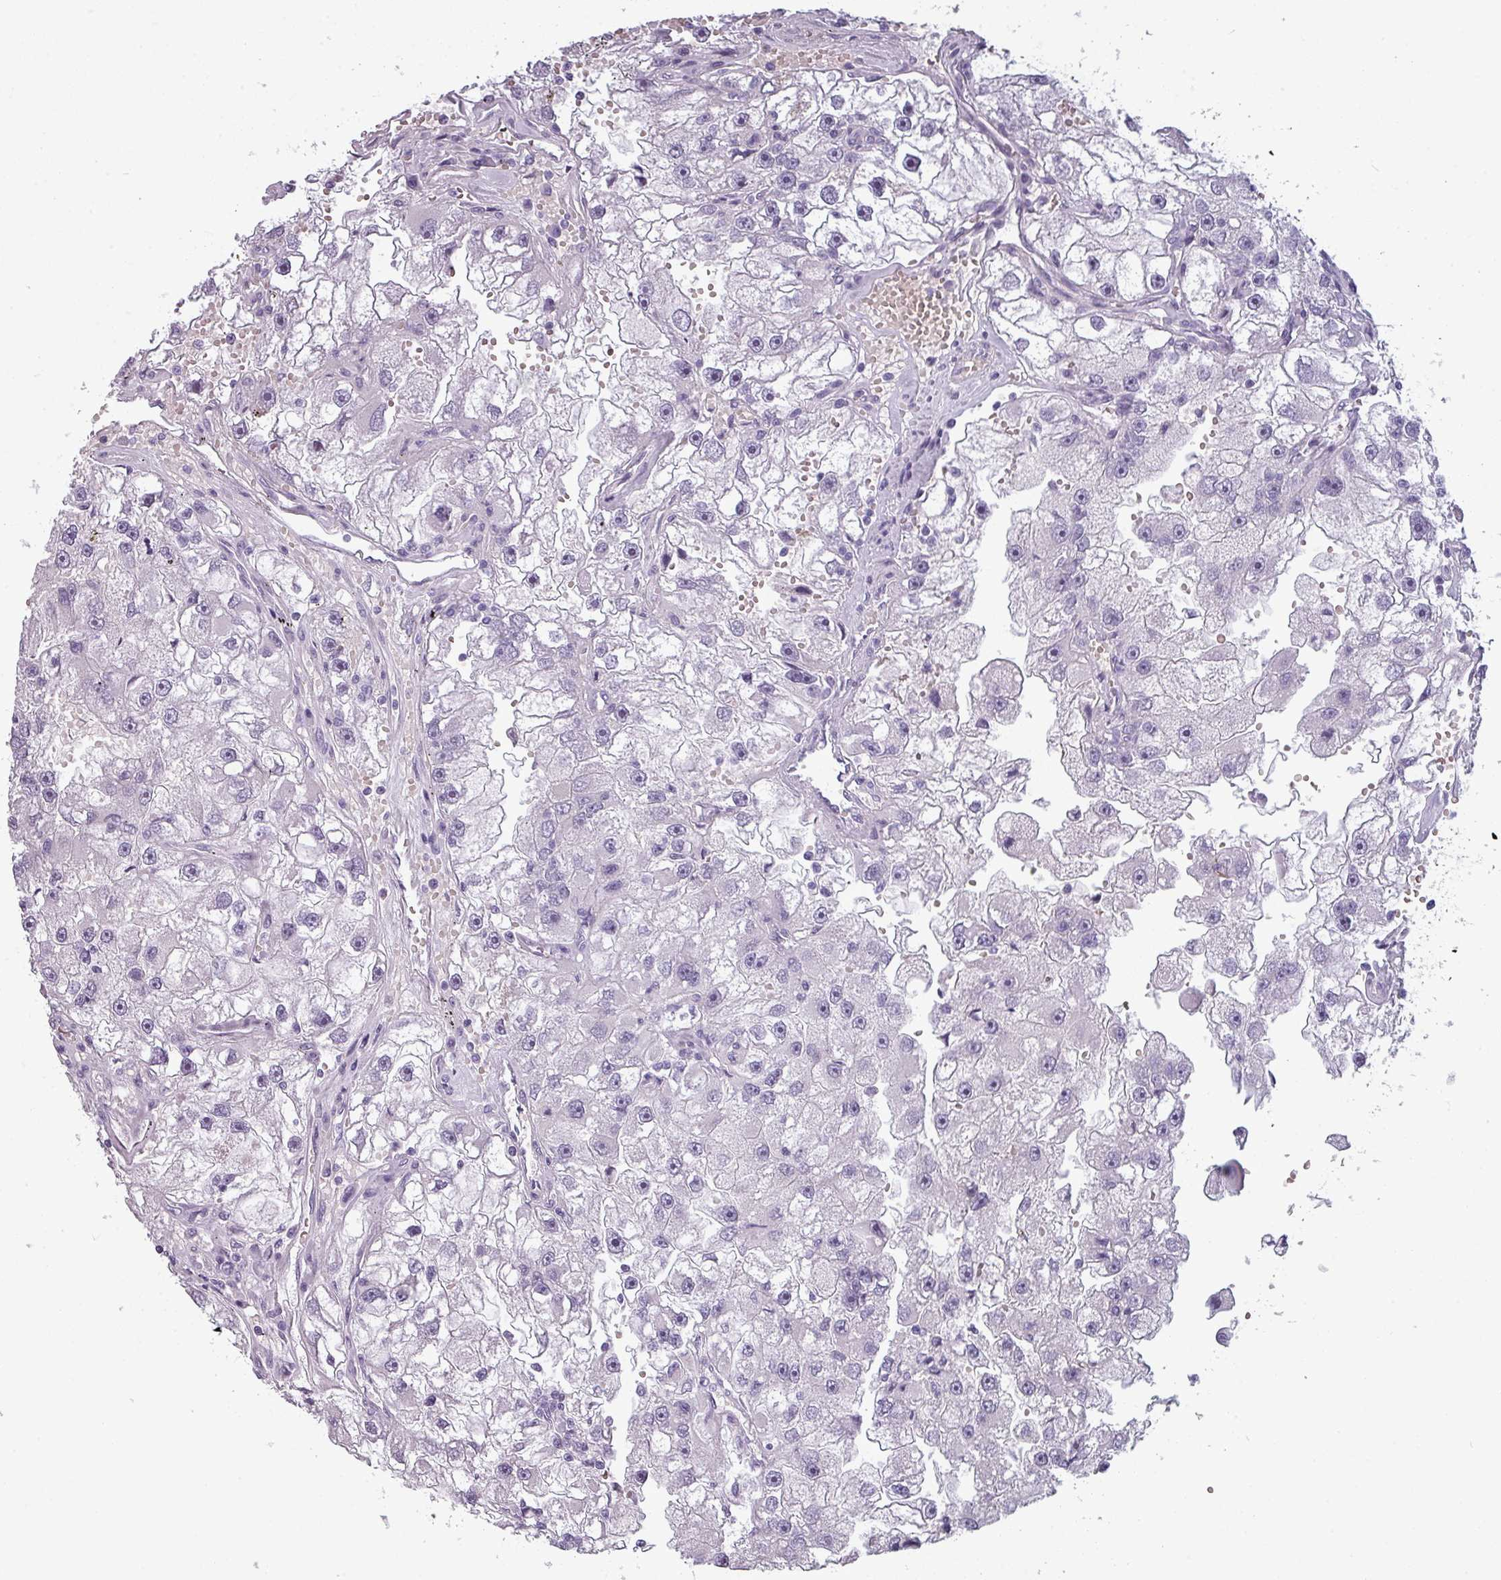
{"staining": {"intensity": "negative", "quantity": "none", "location": "none"}, "tissue": "renal cancer", "cell_type": "Tumor cells", "image_type": "cancer", "snomed": [{"axis": "morphology", "description": "Adenocarcinoma, NOS"}, {"axis": "topography", "description": "Kidney"}], "caption": "This is a histopathology image of IHC staining of renal cancer, which shows no staining in tumor cells.", "gene": "AREL1", "patient": {"sex": "male", "age": 63}}